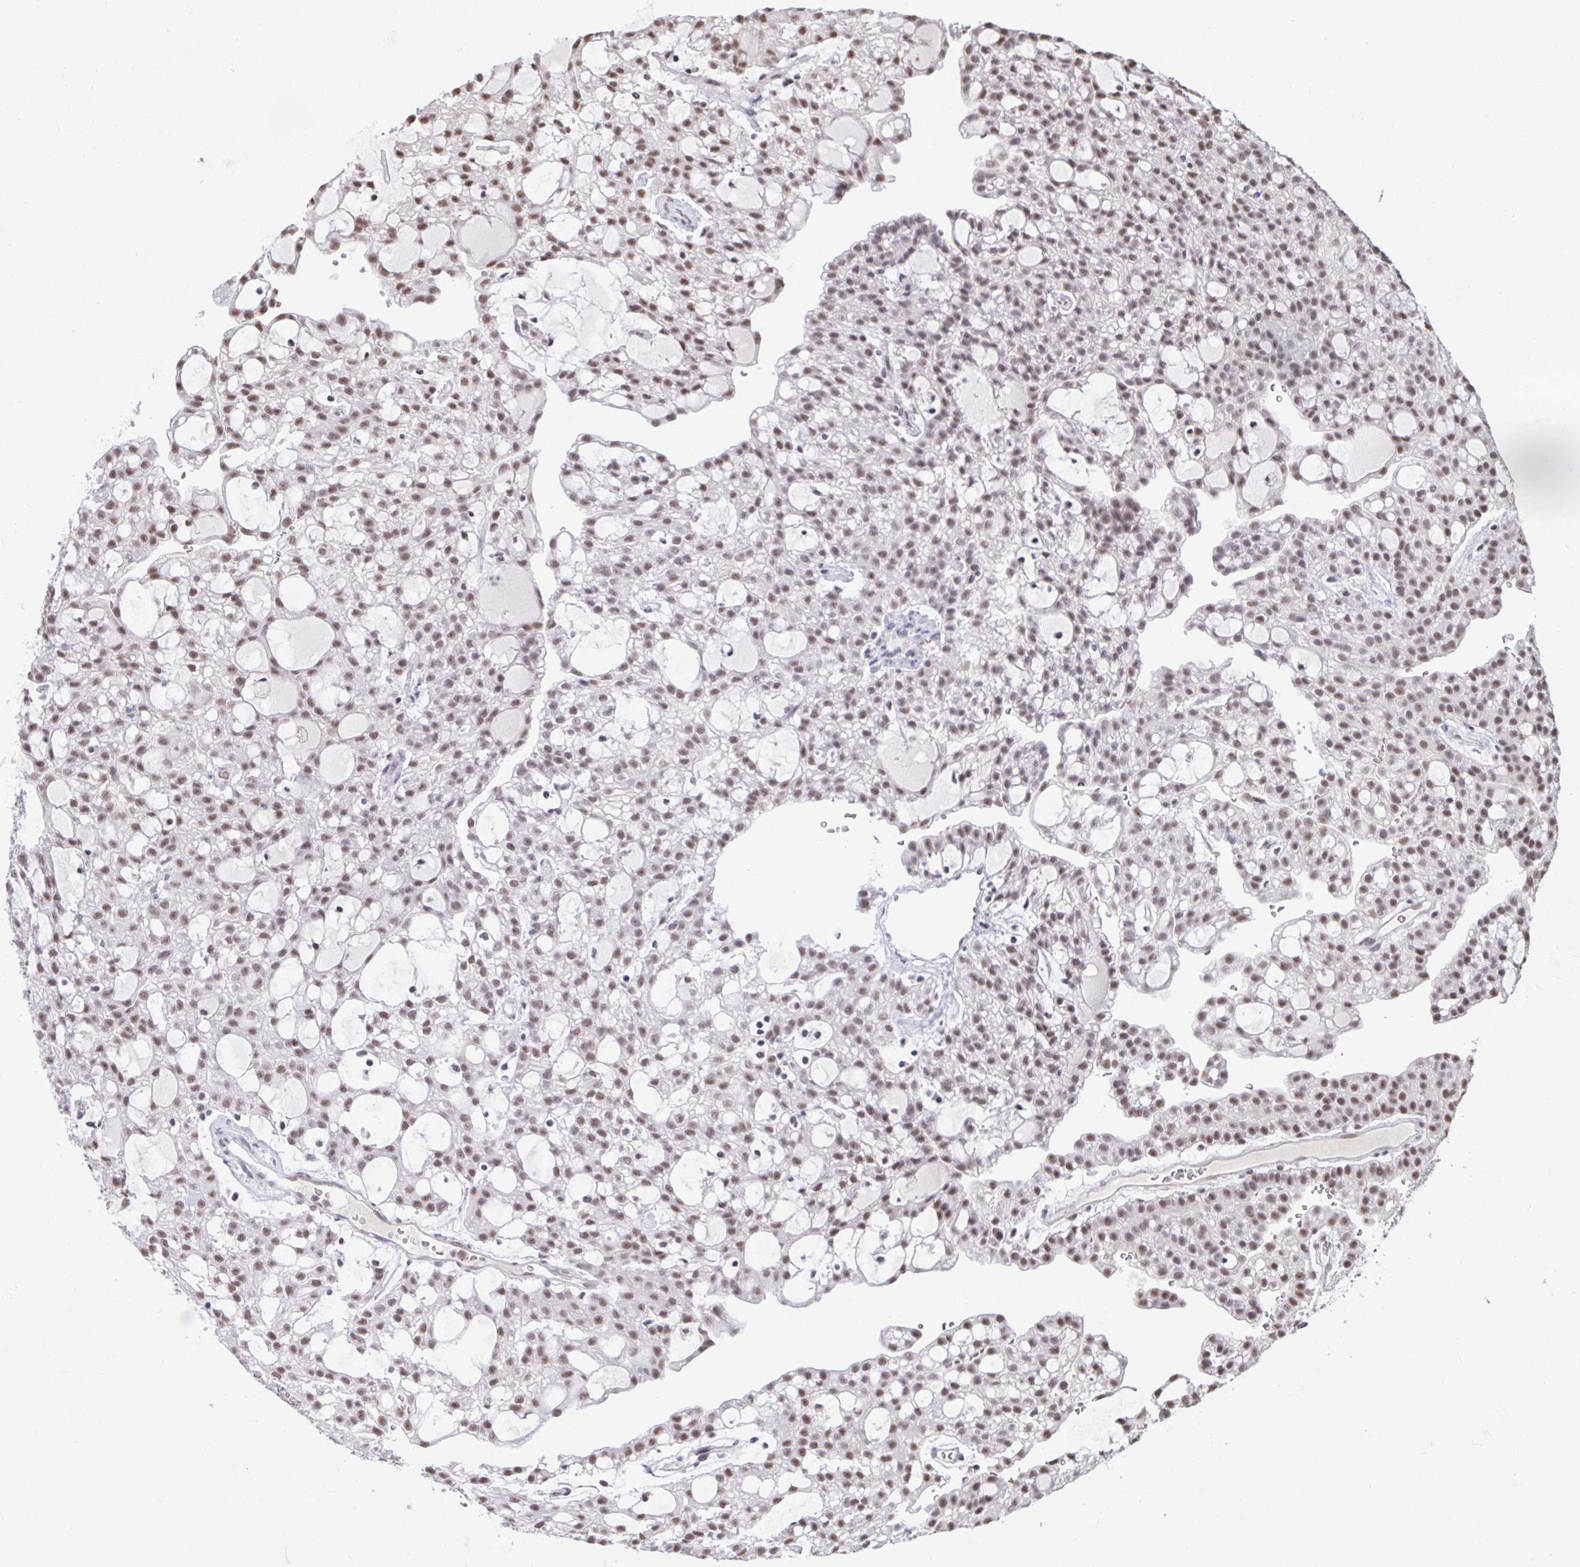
{"staining": {"intensity": "weak", "quantity": ">75%", "location": "nuclear"}, "tissue": "renal cancer", "cell_type": "Tumor cells", "image_type": "cancer", "snomed": [{"axis": "morphology", "description": "Adenocarcinoma, NOS"}, {"axis": "topography", "description": "Kidney"}], "caption": "Approximately >75% of tumor cells in human renal cancer show weak nuclear protein expression as visualized by brown immunohistochemical staining.", "gene": "PUF60", "patient": {"sex": "male", "age": 63}}